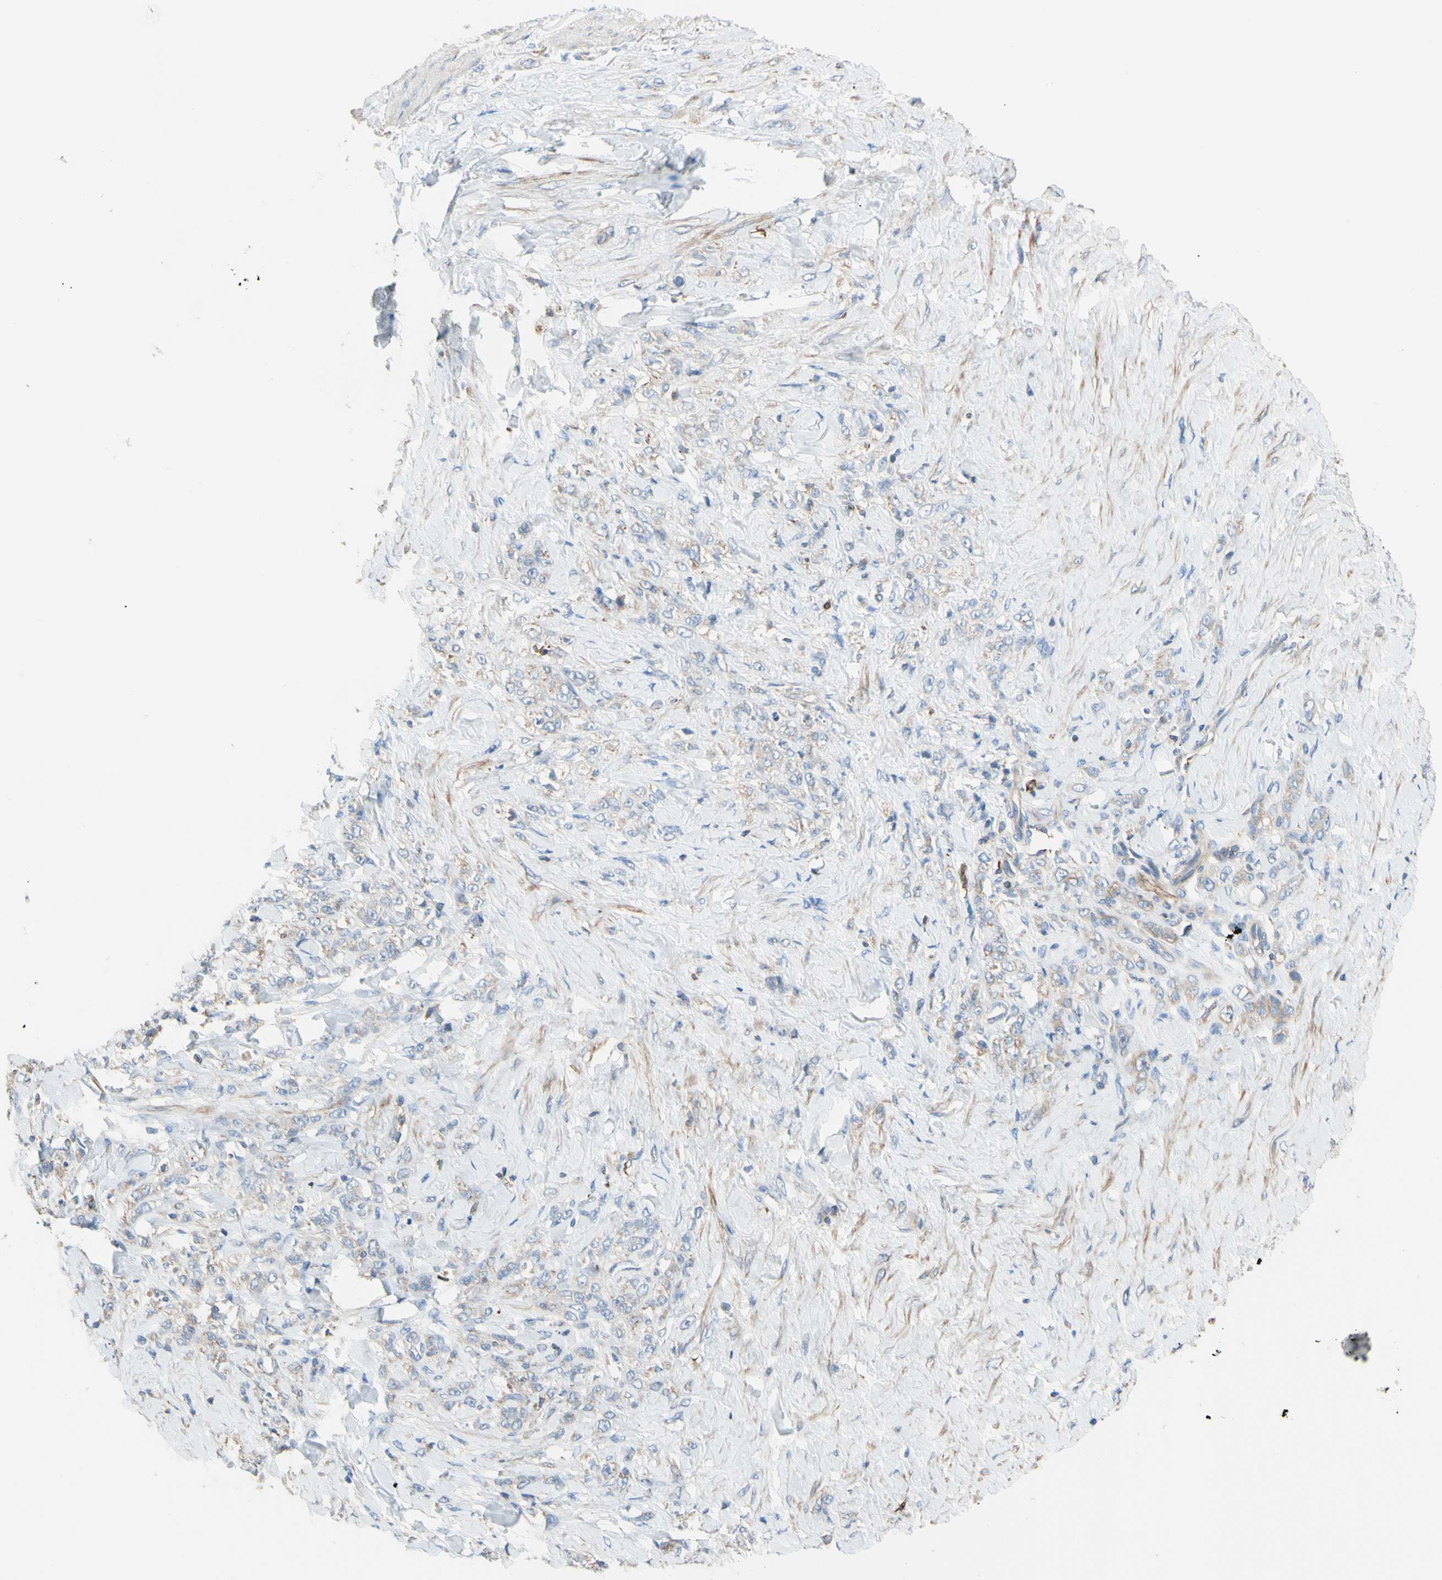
{"staining": {"intensity": "negative", "quantity": "none", "location": "none"}, "tissue": "stomach cancer", "cell_type": "Tumor cells", "image_type": "cancer", "snomed": [{"axis": "morphology", "description": "Adenocarcinoma, NOS"}, {"axis": "topography", "description": "Stomach"}], "caption": "Stomach cancer stained for a protein using IHC demonstrates no staining tumor cells.", "gene": "SEMA4C", "patient": {"sex": "male", "age": 82}}